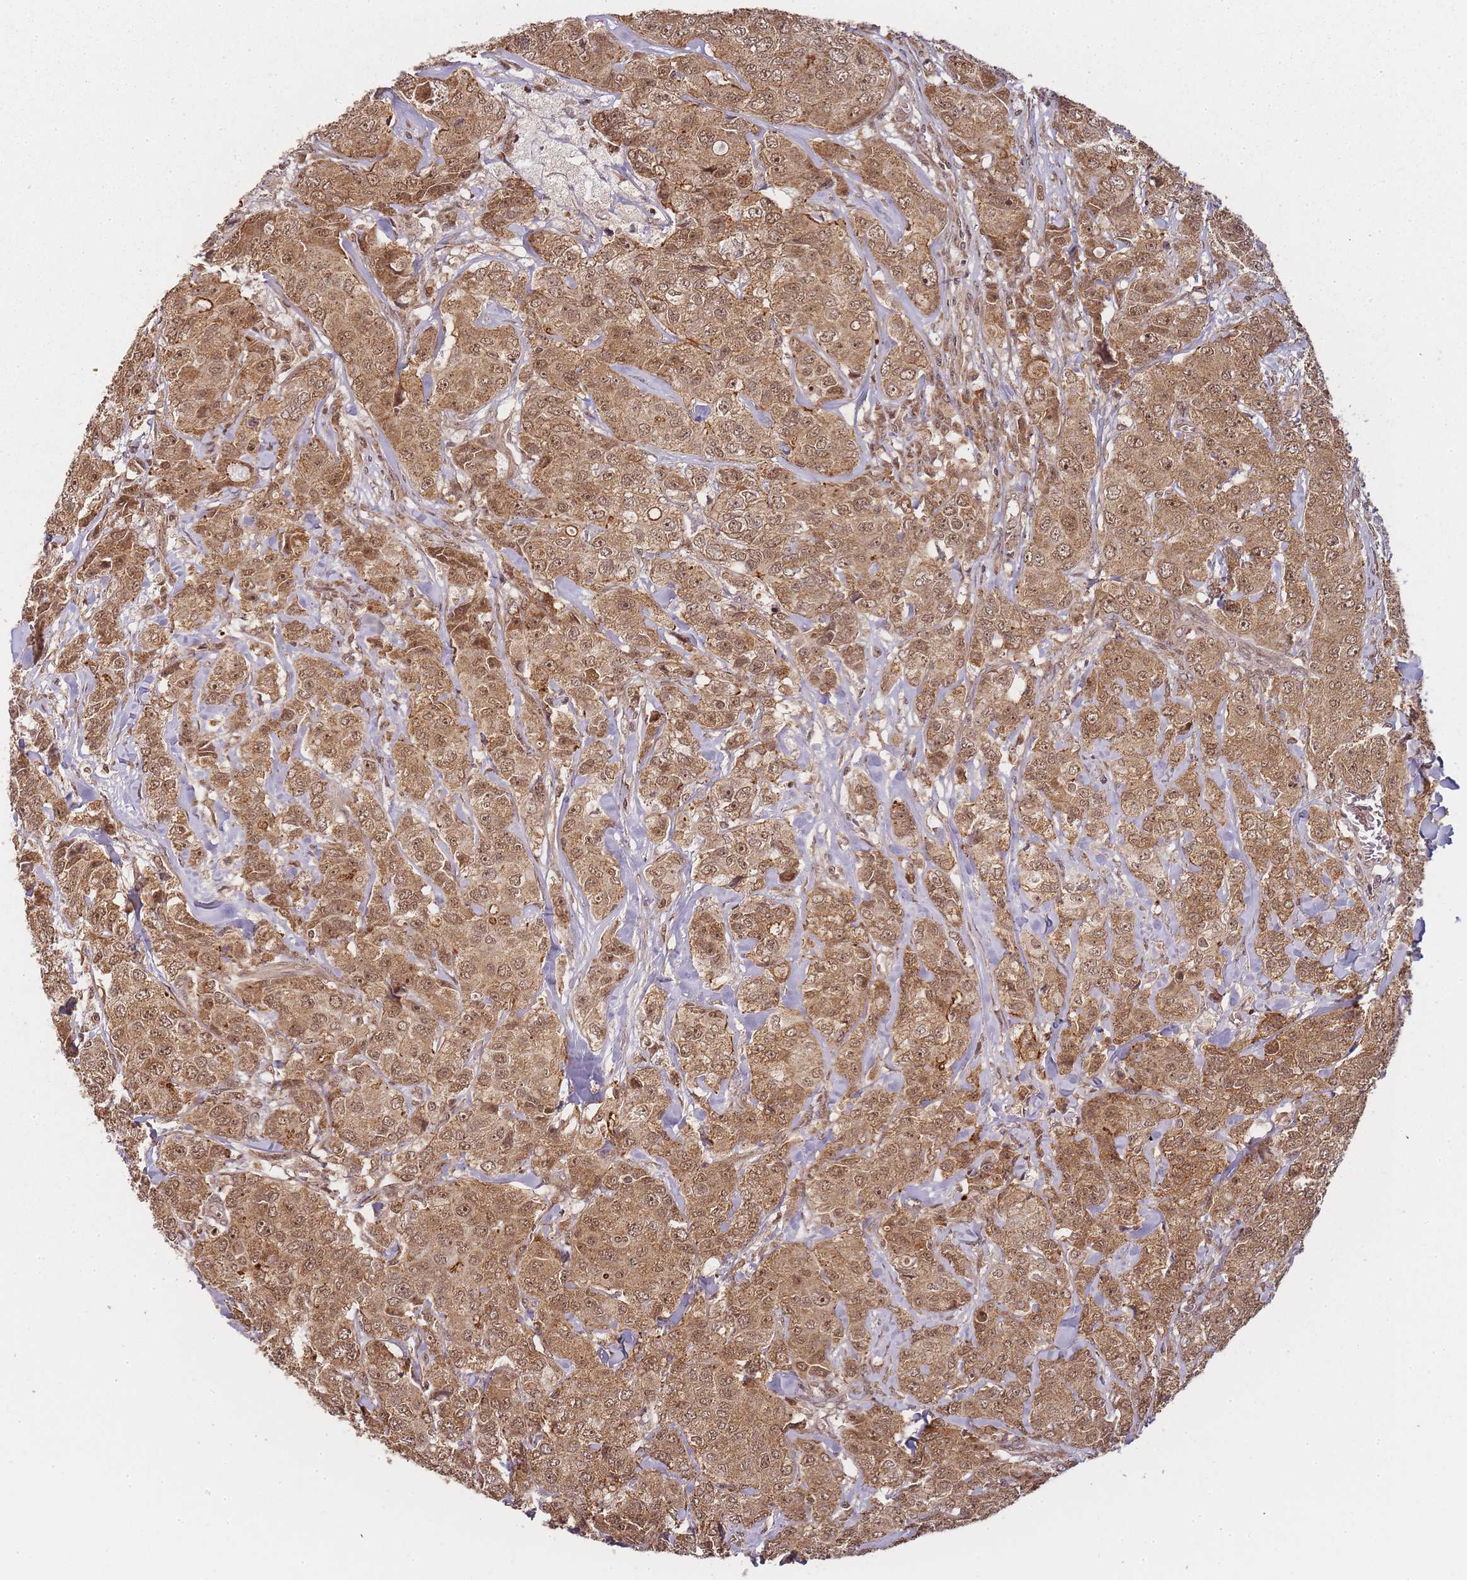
{"staining": {"intensity": "moderate", "quantity": ">75%", "location": "cytoplasmic/membranous,nuclear"}, "tissue": "breast cancer", "cell_type": "Tumor cells", "image_type": "cancer", "snomed": [{"axis": "morphology", "description": "Duct carcinoma"}, {"axis": "topography", "description": "Breast"}], "caption": "Immunohistochemical staining of breast cancer demonstrates medium levels of moderate cytoplasmic/membranous and nuclear positivity in approximately >75% of tumor cells.", "gene": "ZNF497", "patient": {"sex": "female", "age": 43}}